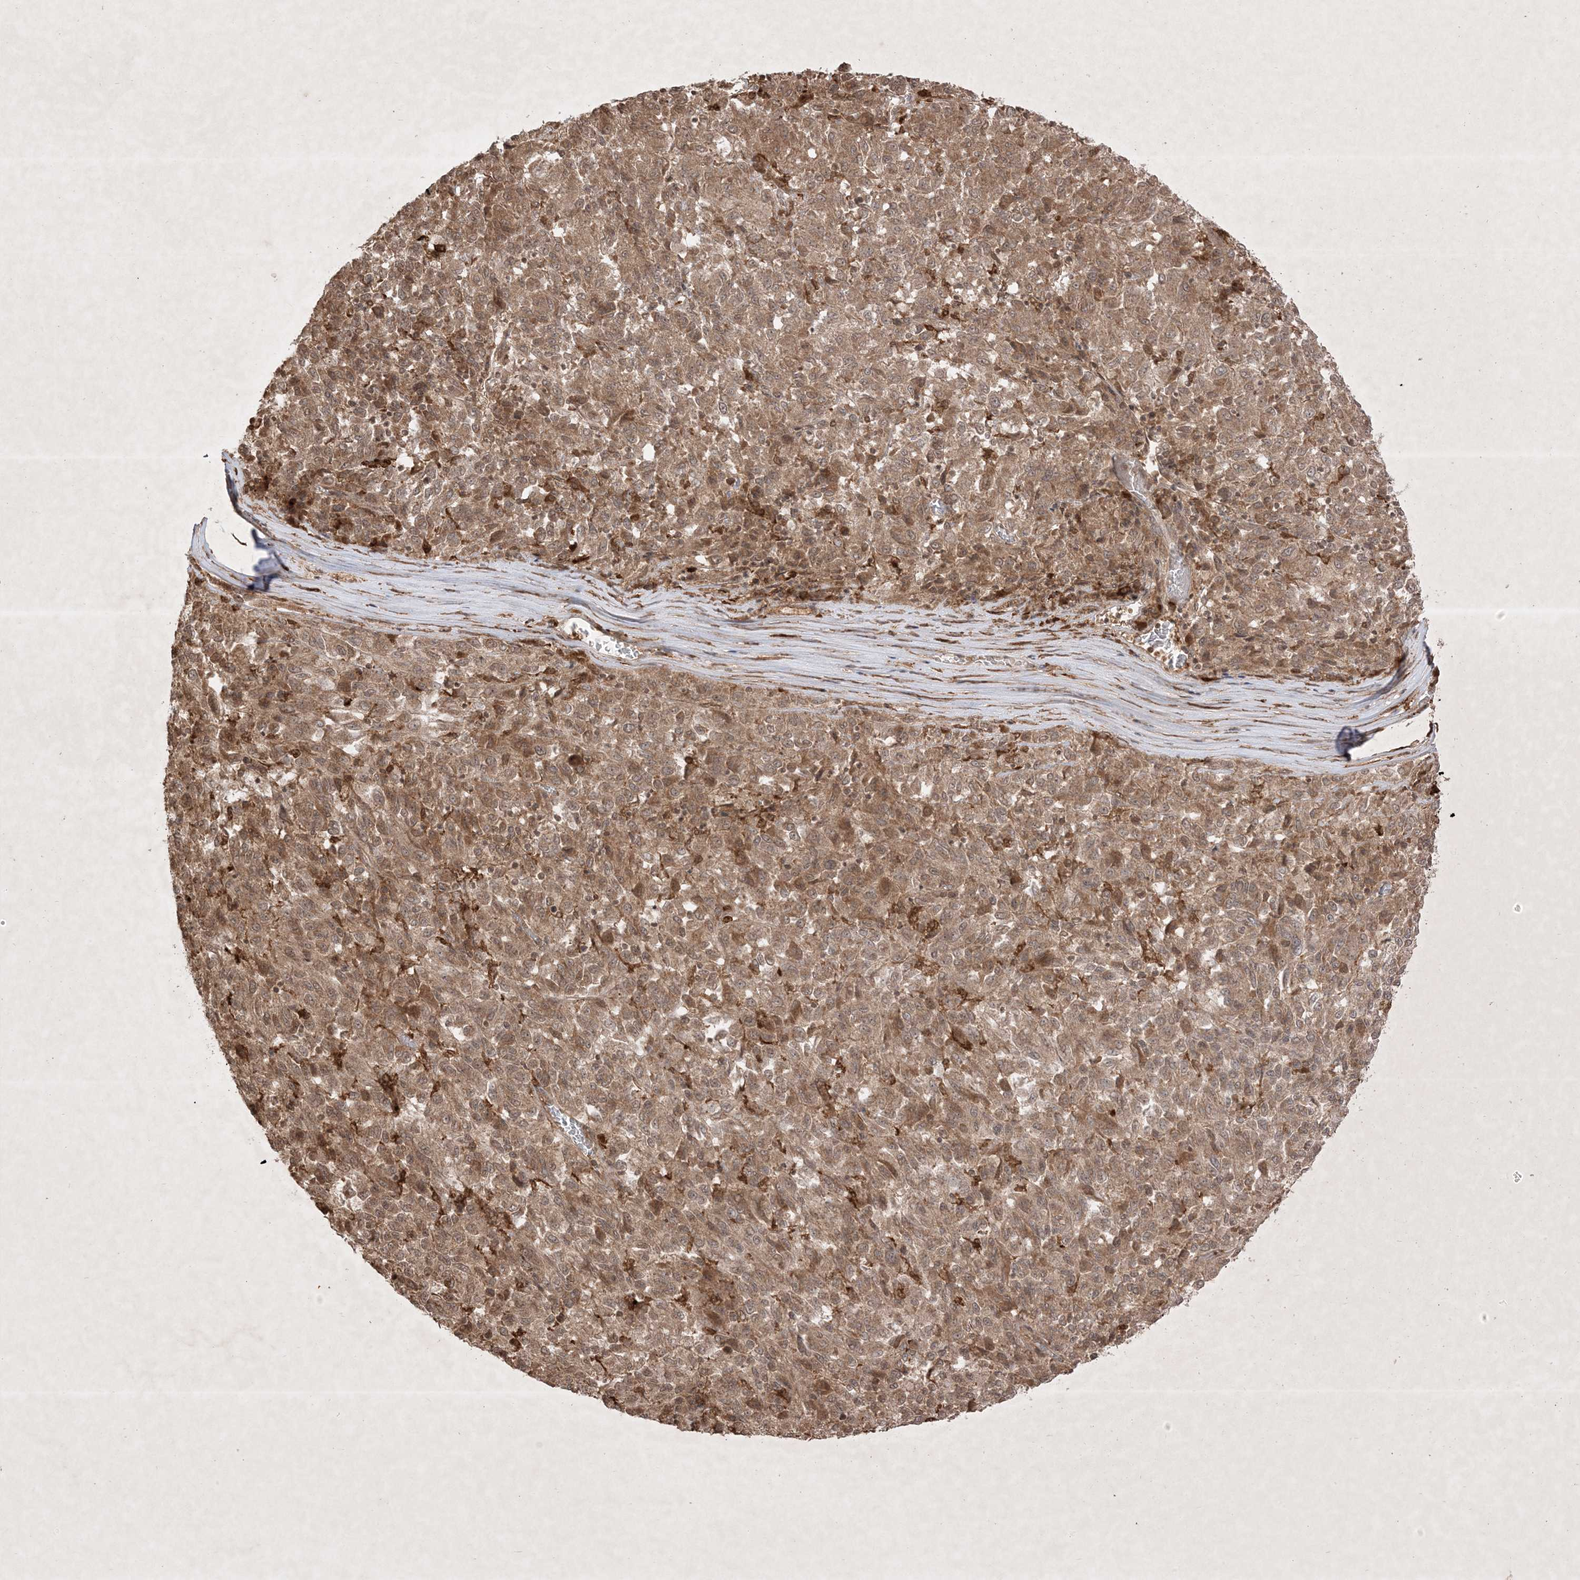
{"staining": {"intensity": "moderate", "quantity": ">75%", "location": "cytoplasmic/membranous,nuclear"}, "tissue": "melanoma", "cell_type": "Tumor cells", "image_type": "cancer", "snomed": [{"axis": "morphology", "description": "Malignant melanoma, Metastatic site"}, {"axis": "topography", "description": "Lung"}], "caption": "Melanoma was stained to show a protein in brown. There is medium levels of moderate cytoplasmic/membranous and nuclear staining in about >75% of tumor cells.", "gene": "PTK6", "patient": {"sex": "male", "age": 64}}